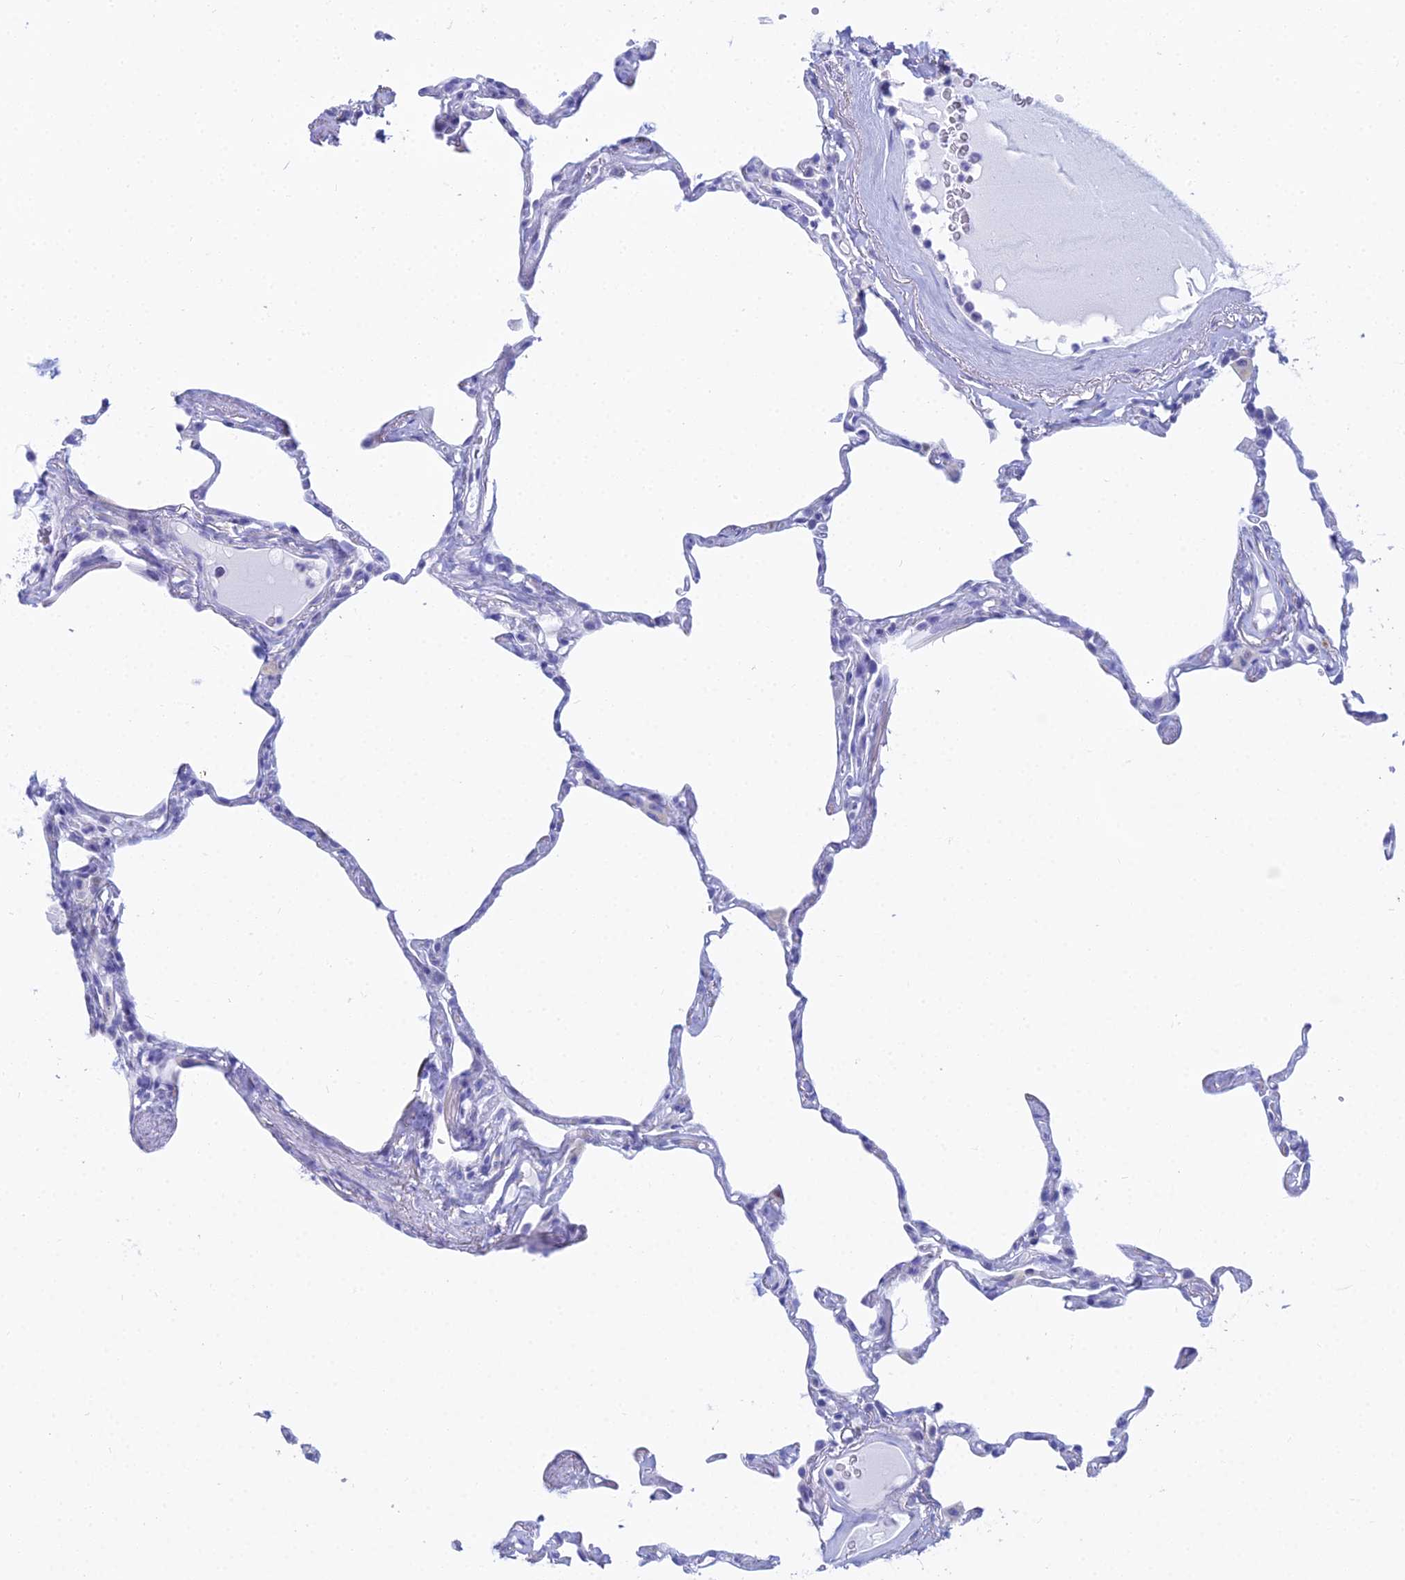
{"staining": {"intensity": "negative", "quantity": "none", "location": "none"}, "tissue": "lung", "cell_type": "Alveolar cells", "image_type": "normal", "snomed": [{"axis": "morphology", "description": "Normal tissue, NOS"}, {"axis": "topography", "description": "Lung"}], "caption": "An immunohistochemistry (IHC) histopathology image of benign lung is shown. There is no staining in alveolar cells of lung.", "gene": "MCM2", "patient": {"sex": "male", "age": 65}}